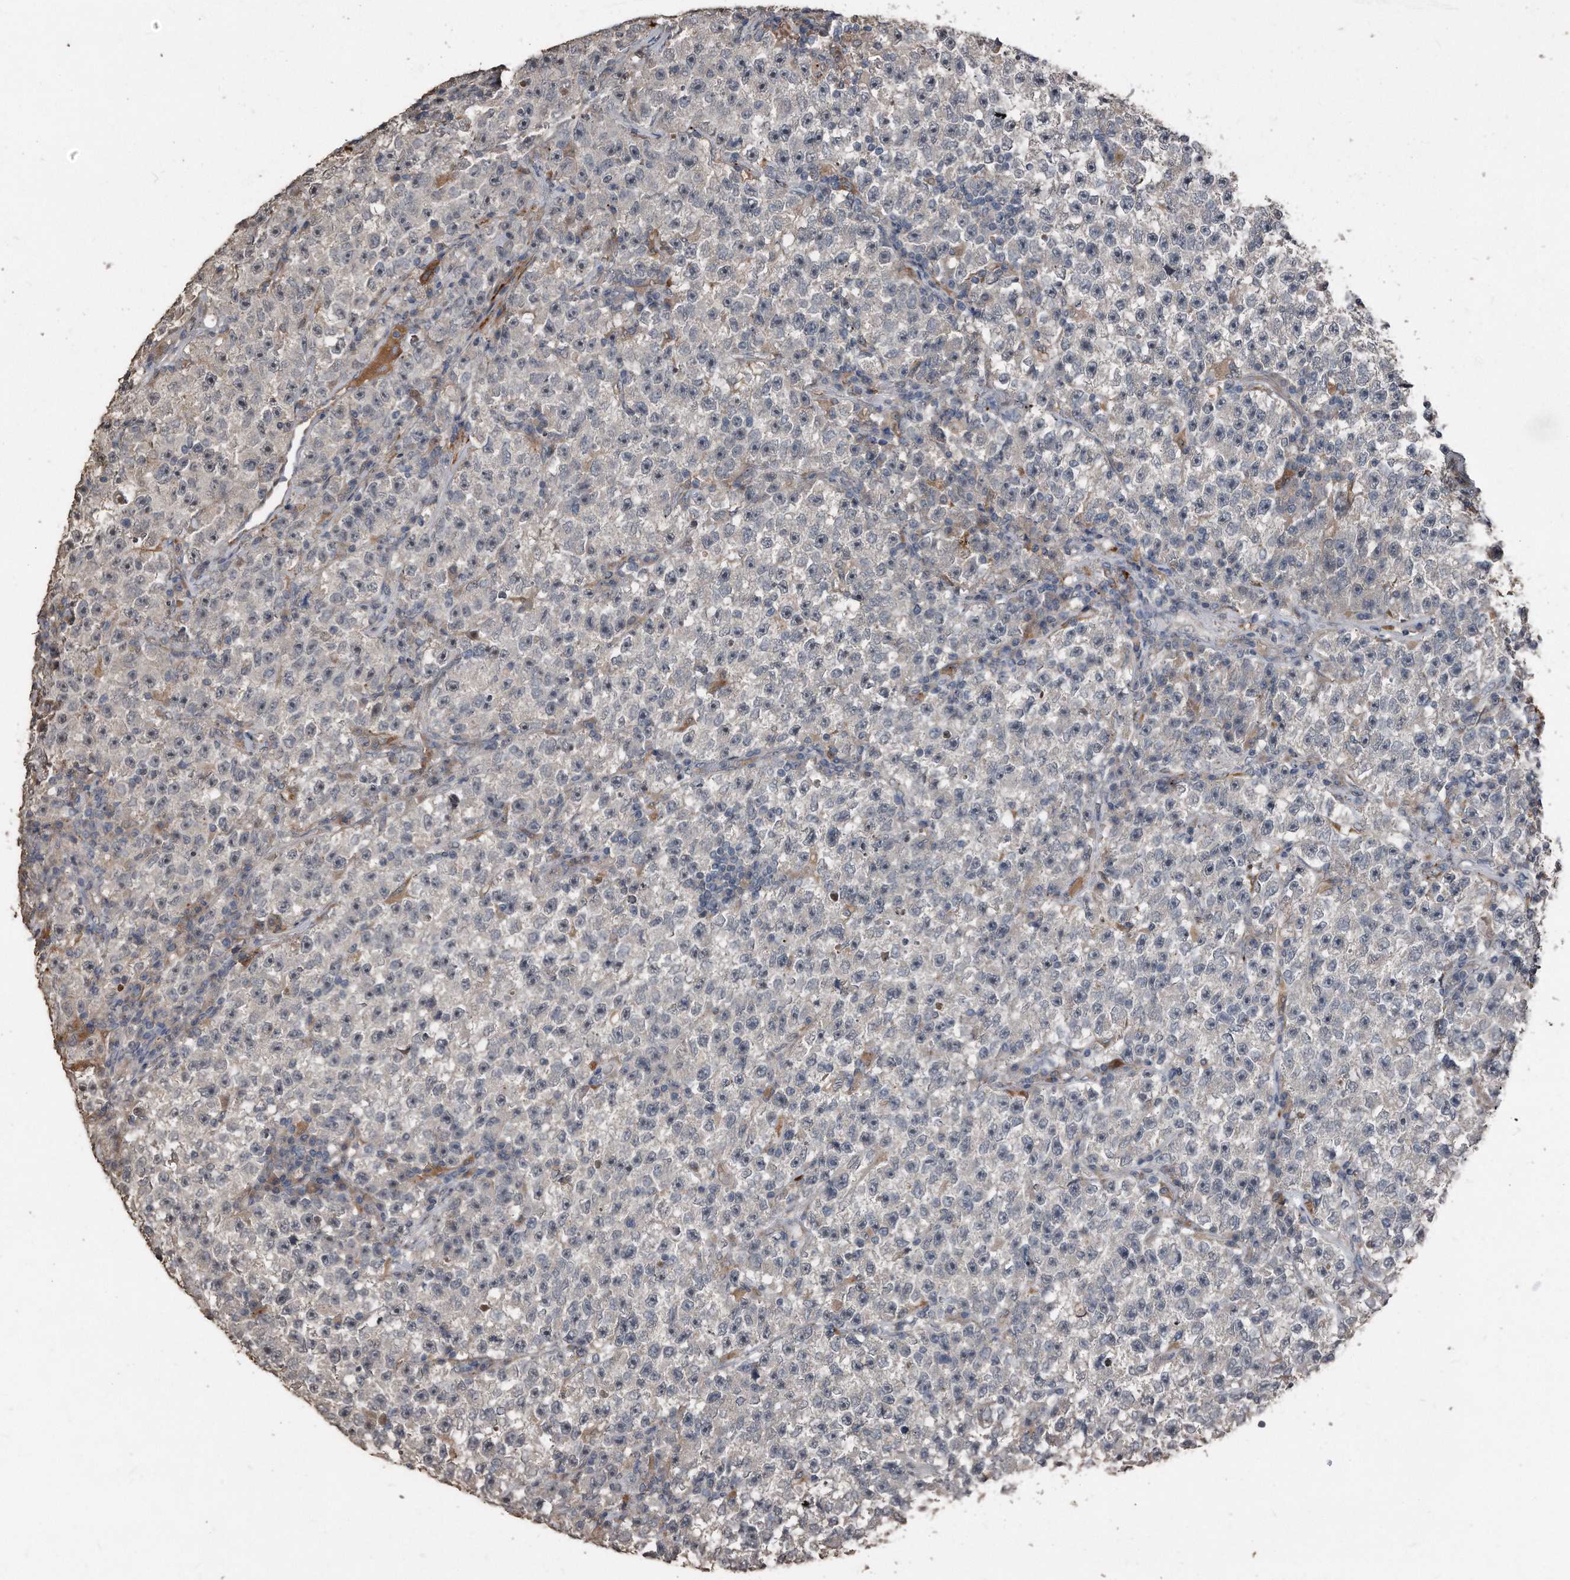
{"staining": {"intensity": "negative", "quantity": "none", "location": "none"}, "tissue": "testis cancer", "cell_type": "Tumor cells", "image_type": "cancer", "snomed": [{"axis": "morphology", "description": "Seminoma, NOS"}, {"axis": "topography", "description": "Testis"}], "caption": "Immunohistochemistry of human testis cancer shows no expression in tumor cells.", "gene": "ANKRD10", "patient": {"sex": "male", "age": 22}}